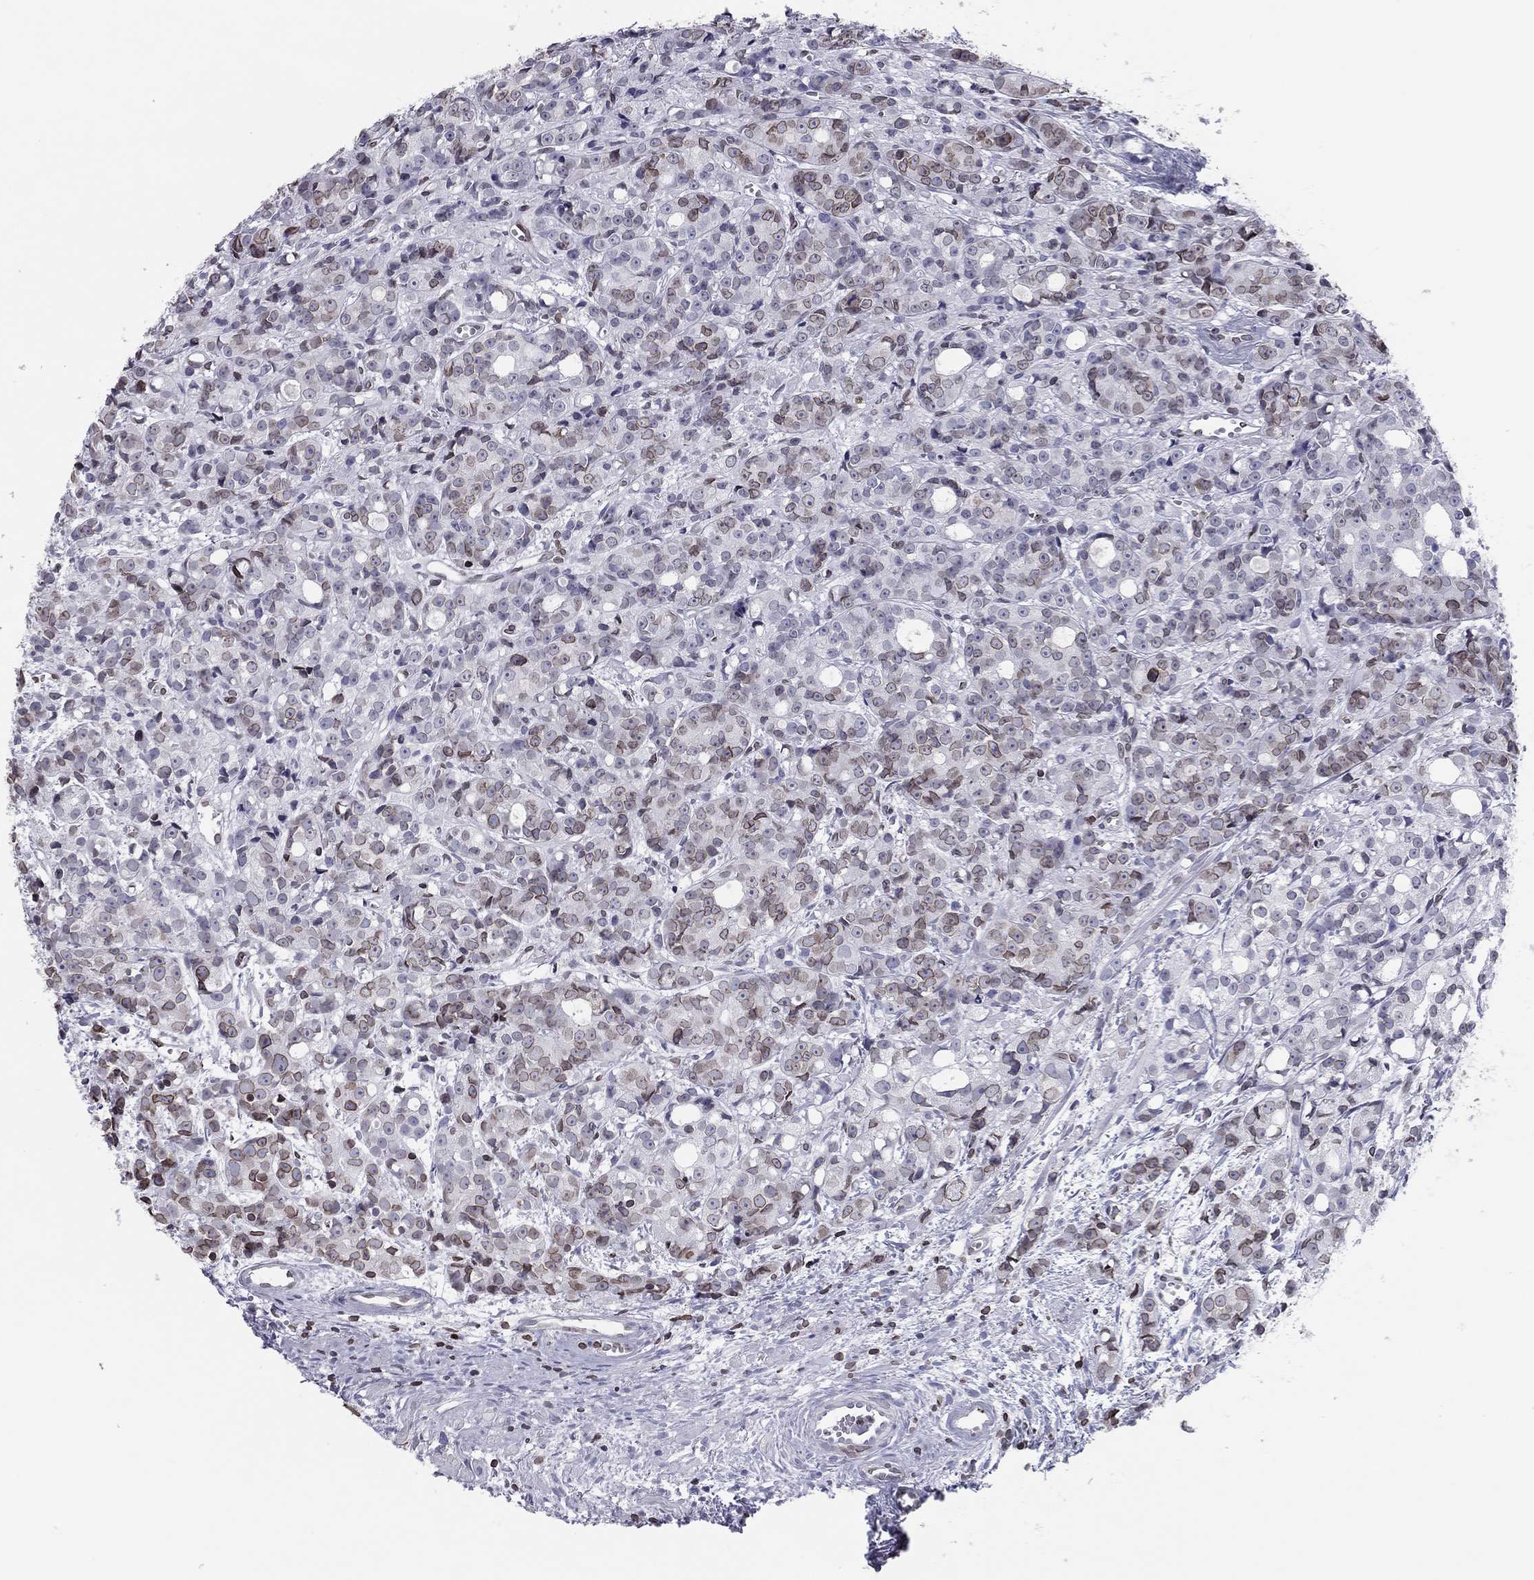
{"staining": {"intensity": "weak", "quantity": "25%-75%", "location": "cytoplasmic/membranous,nuclear"}, "tissue": "prostate cancer", "cell_type": "Tumor cells", "image_type": "cancer", "snomed": [{"axis": "morphology", "description": "Adenocarcinoma, Medium grade"}, {"axis": "topography", "description": "Prostate"}], "caption": "Immunohistochemical staining of human prostate adenocarcinoma (medium-grade) demonstrates low levels of weak cytoplasmic/membranous and nuclear positivity in about 25%-75% of tumor cells.", "gene": "ESPL1", "patient": {"sex": "male", "age": 74}}